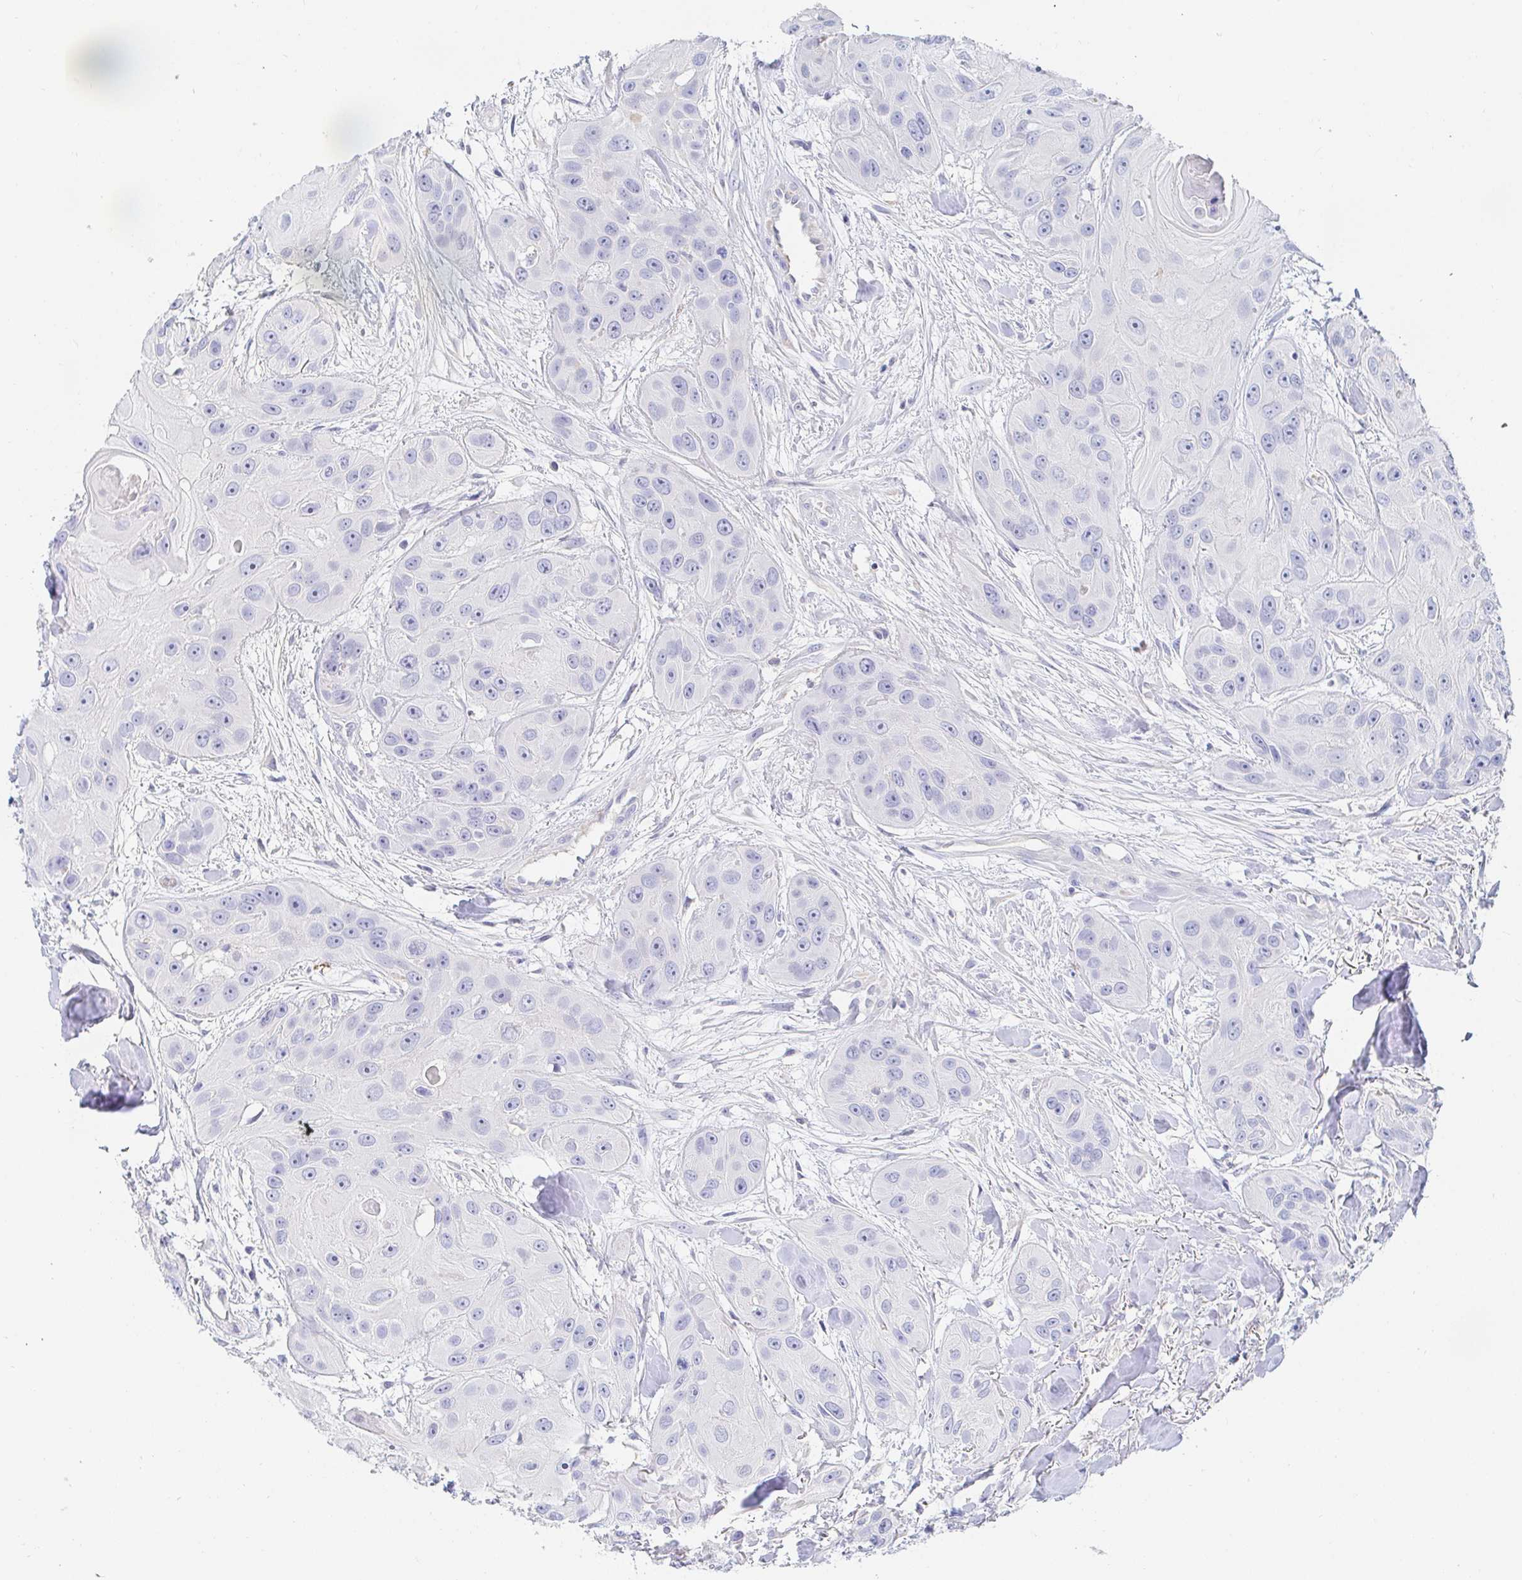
{"staining": {"intensity": "negative", "quantity": "none", "location": "none"}, "tissue": "head and neck cancer", "cell_type": "Tumor cells", "image_type": "cancer", "snomed": [{"axis": "morphology", "description": "Squamous cell carcinoma, NOS"}, {"axis": "topography", "description": "Oral tissue"}, {"axis": "topography", "description": "Head-Neck"}], "caption": "DAB immunohistochemical staining of human head and neck cancer demonstrates no significant staining in tumor cells.", "gene": "PDE6B", "patient": {"sex": "male", "age": 77}}